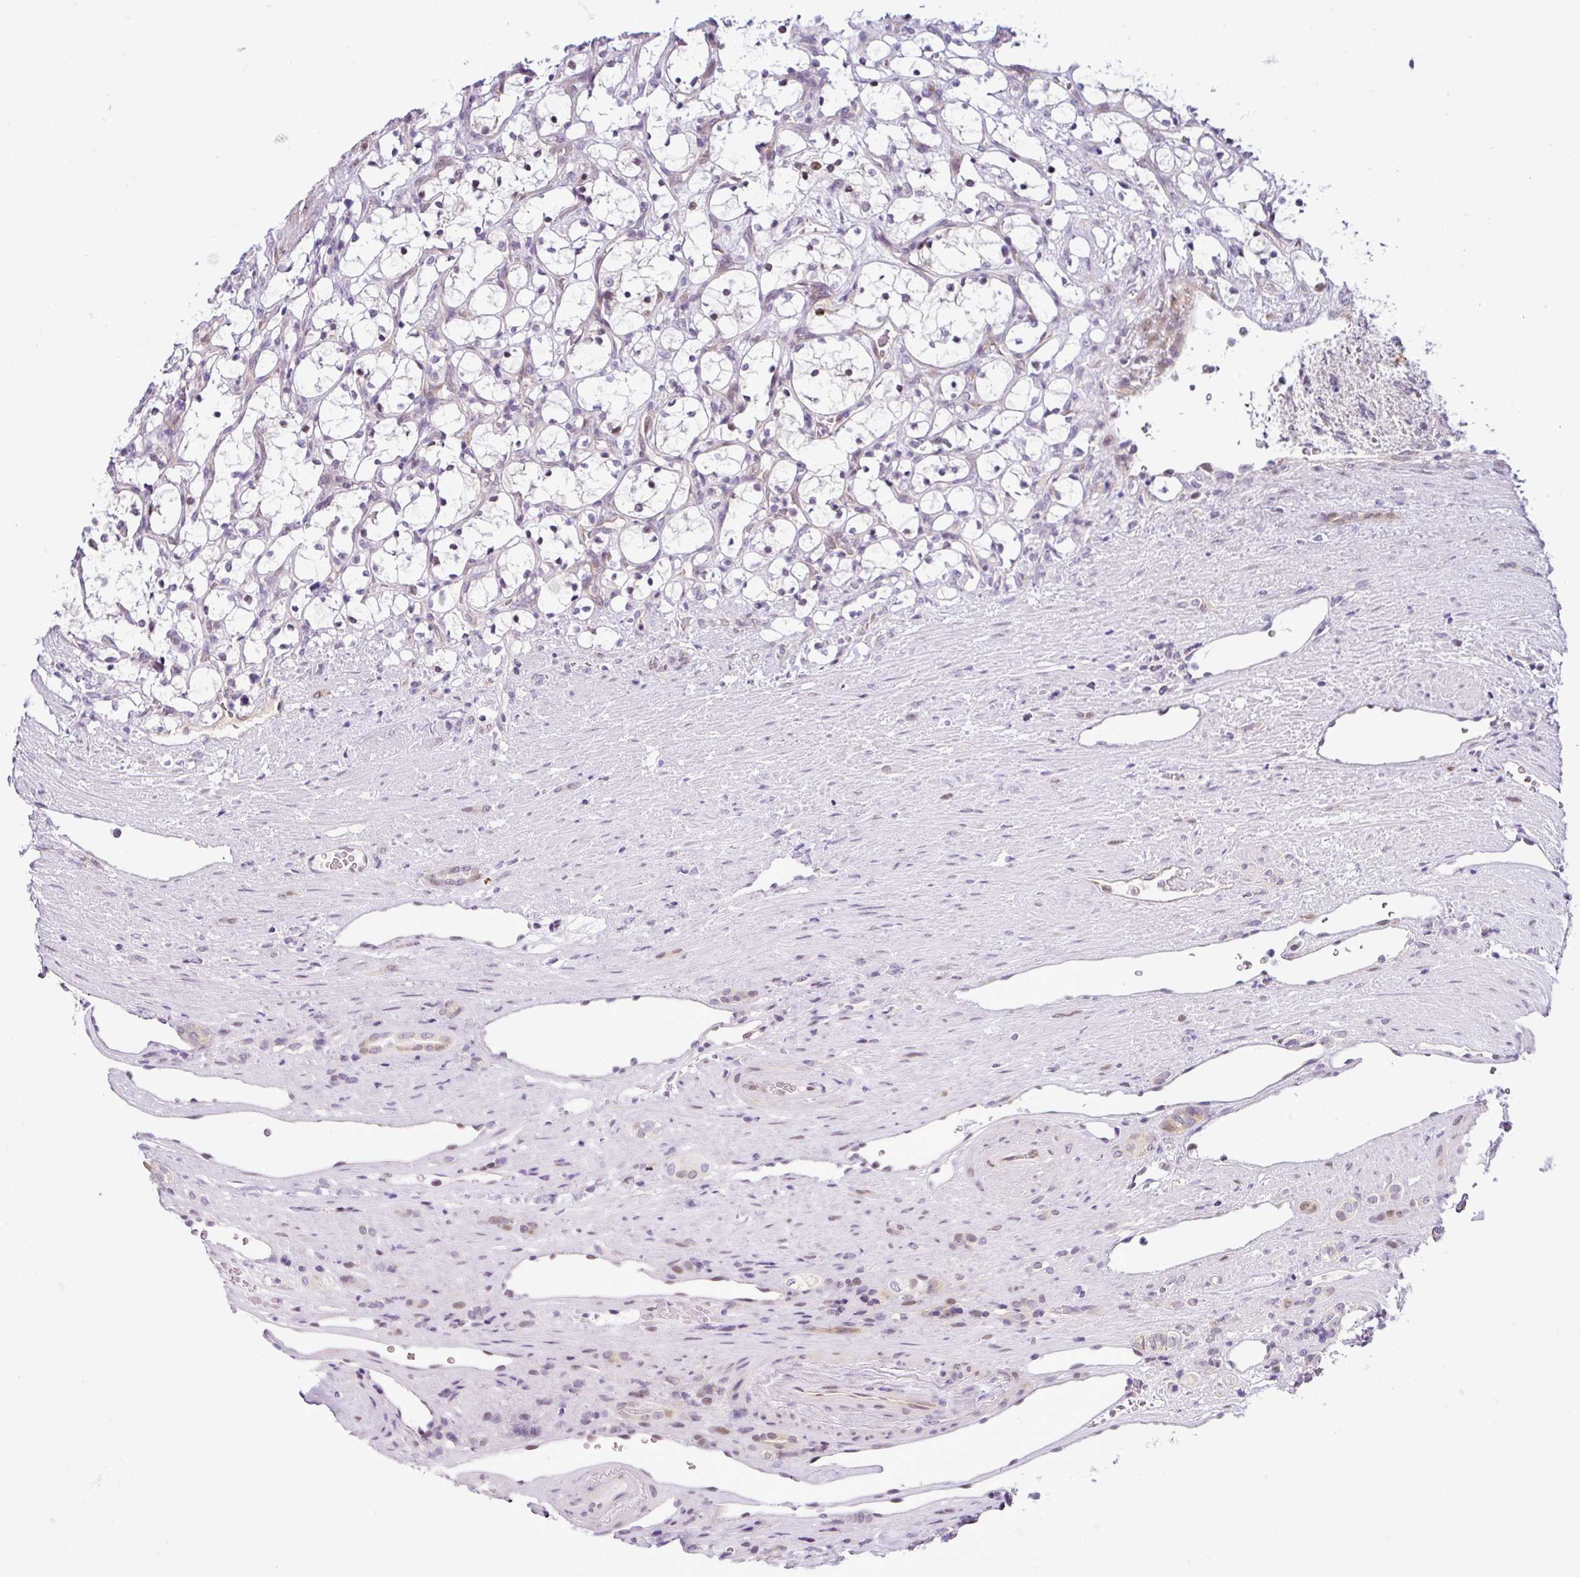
{"staining": {"intensity": "weak", "quantity": "<25%", "location": "nuclear"}, "tissue": "renal cancer", "cell_type": "Tumor cells", "image_type": "cancer", "snomed": [{"axis": "morphology", "description": "Adenocarcinoma, NOS"}, {"axis": "topography", "description": "Kidney"}], "caption": "Image shows no significant protein staining in tumor cells of adenocarcinoma (renal). (Brightfield microscopy of DAB immunohistochemistry at high magnification).", "gene": "NDUFB2", "patient": {"sex": "female", "age": 69}}